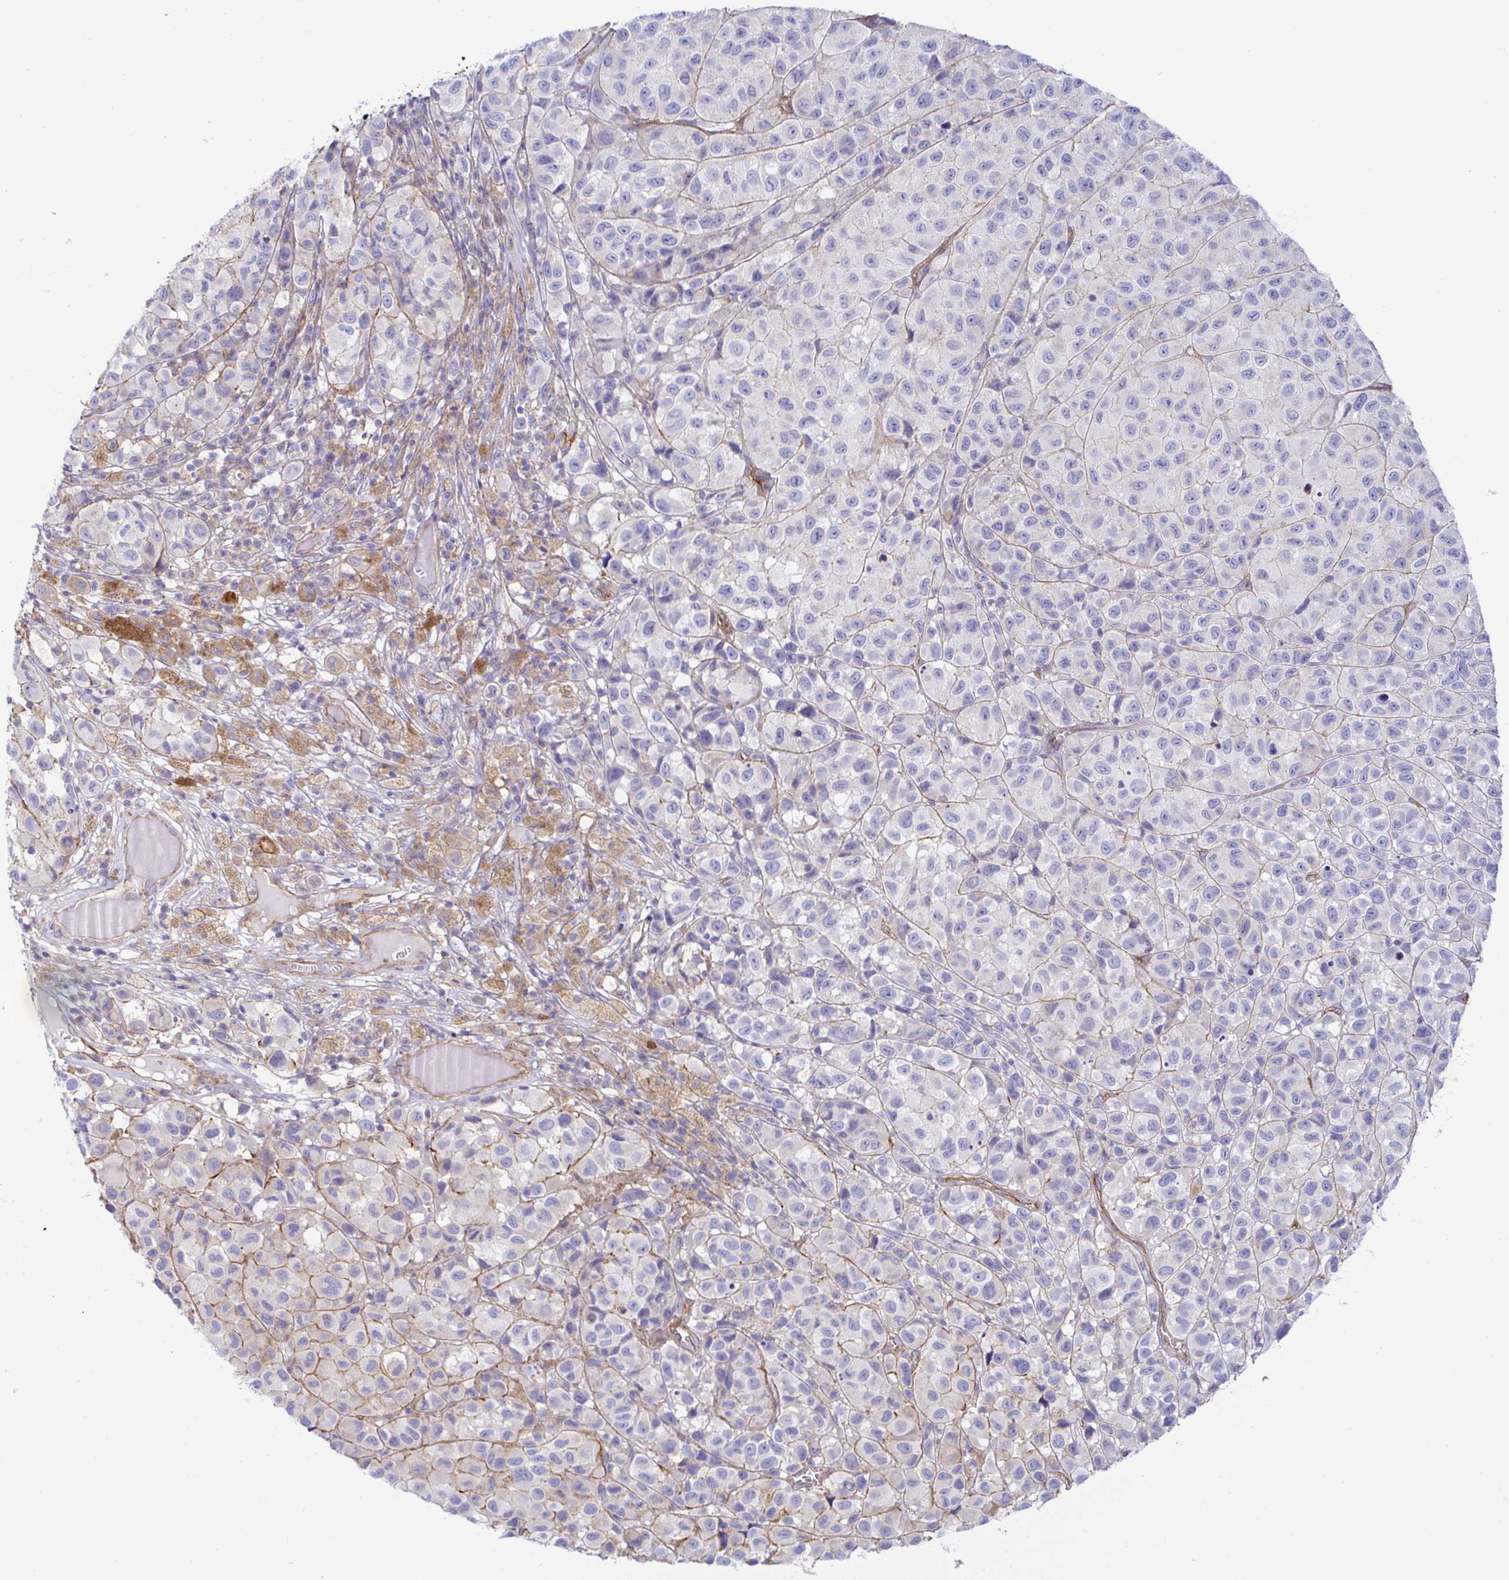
{"staining": {"intensity": "weak", "quantity": "<25%", "location": "cytoplasmic/membranous"}, "tissue": "melanoma", "cell_type": "Tumor cells", "image_type": "cancer", "snomed": [{"axis": "morphology", "description": "Malignant melanoma, NOS"}, {"axis": "topography", "description": "Skin"}], "caption": "This is an immunohistochemistry micrograph of malignant melanoma. There is no staining in tumor cells.", "gene": "ARL4D", "patient": {"sex": "male", "age": 93}}